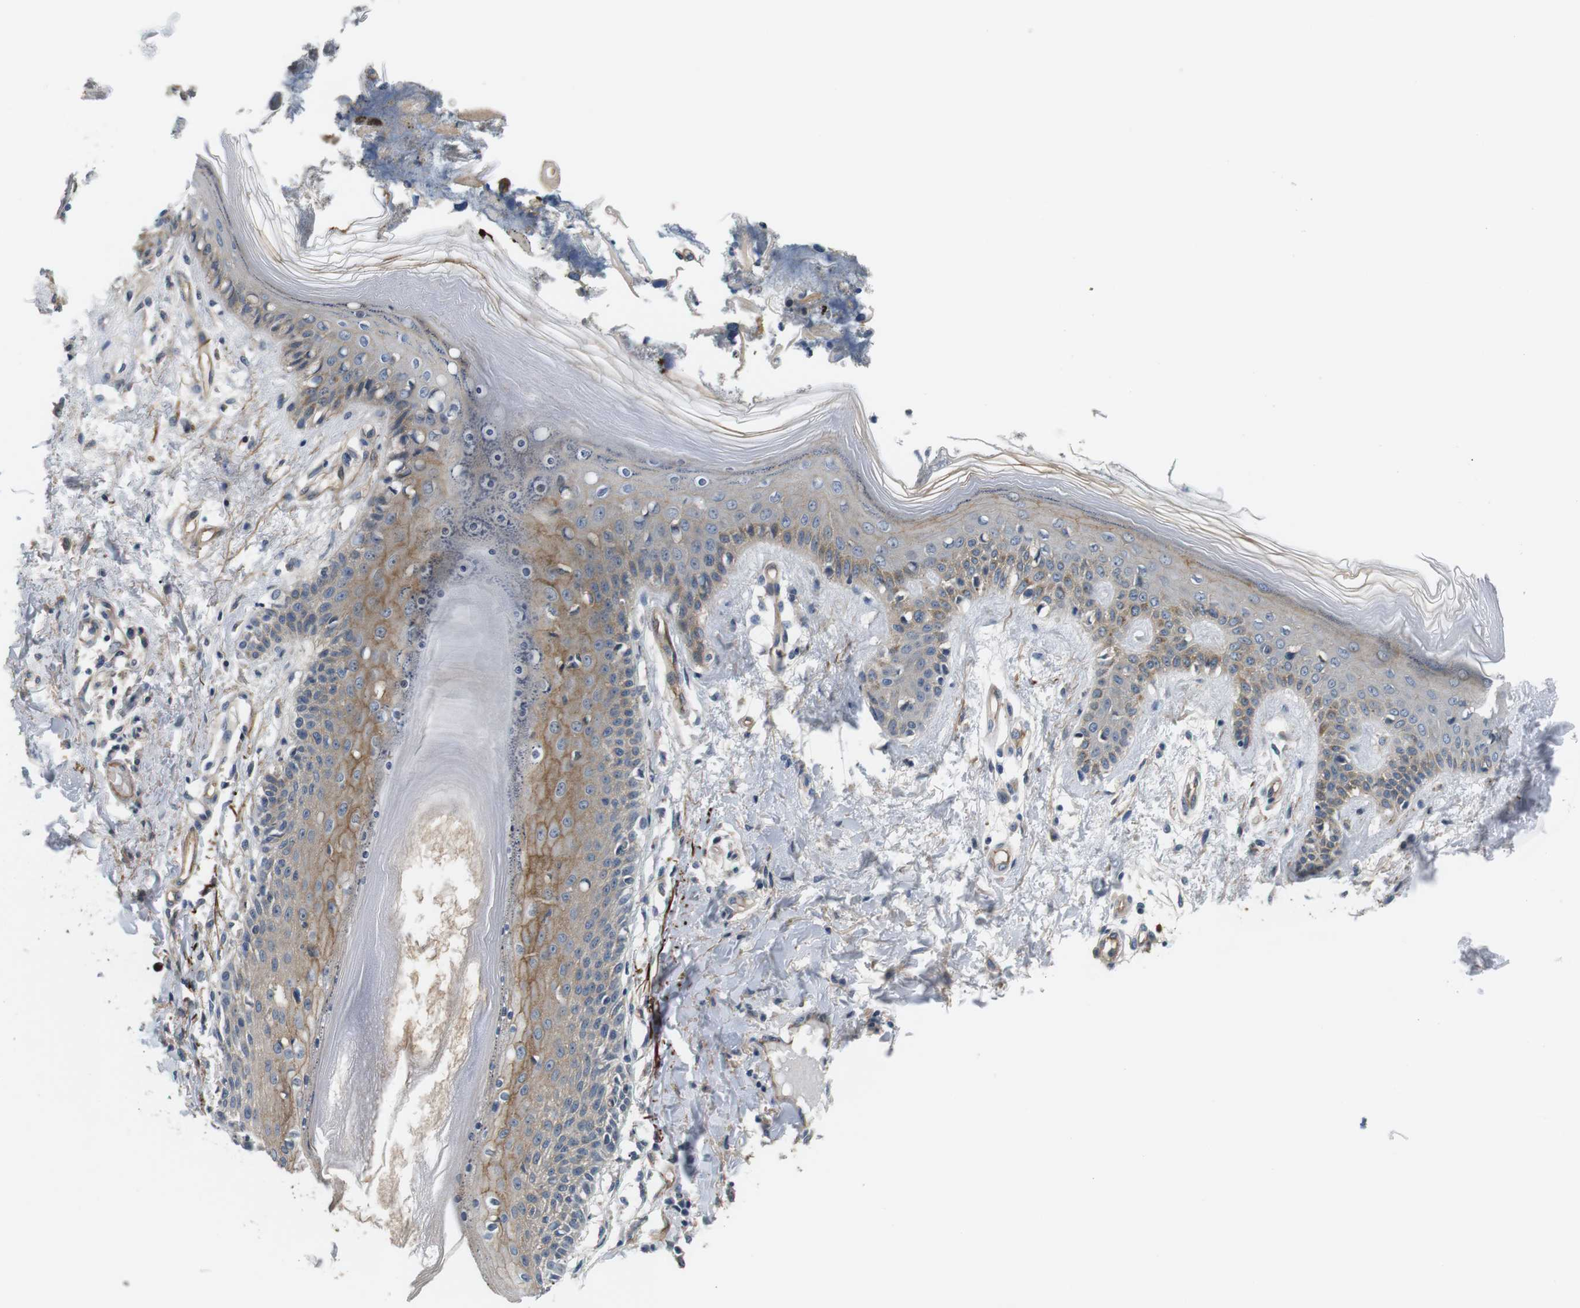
{"staining": {"intensity": "negative", "quantity": "none", "location": "none"}, "tissue": "skin", "cell_type": "Fibroblasts", "image_type": "normal", "snomed": [{"axis": "morphology", "description": "Normal tissue, NOS"}, {"axis": "topography", "description": "Skin"}], "caption": "This histopathology image is of unremarkable skin stained with immunohistochemistry (IHC) to label a protein in brown with the nuclei are counter-stained blue. There is no positivity in fibroblasts. (DAB immunohistochemistry (IHC), high magnification).", "gene": "SLC30A1", "patient": {"sex": "male", "age": 53}}